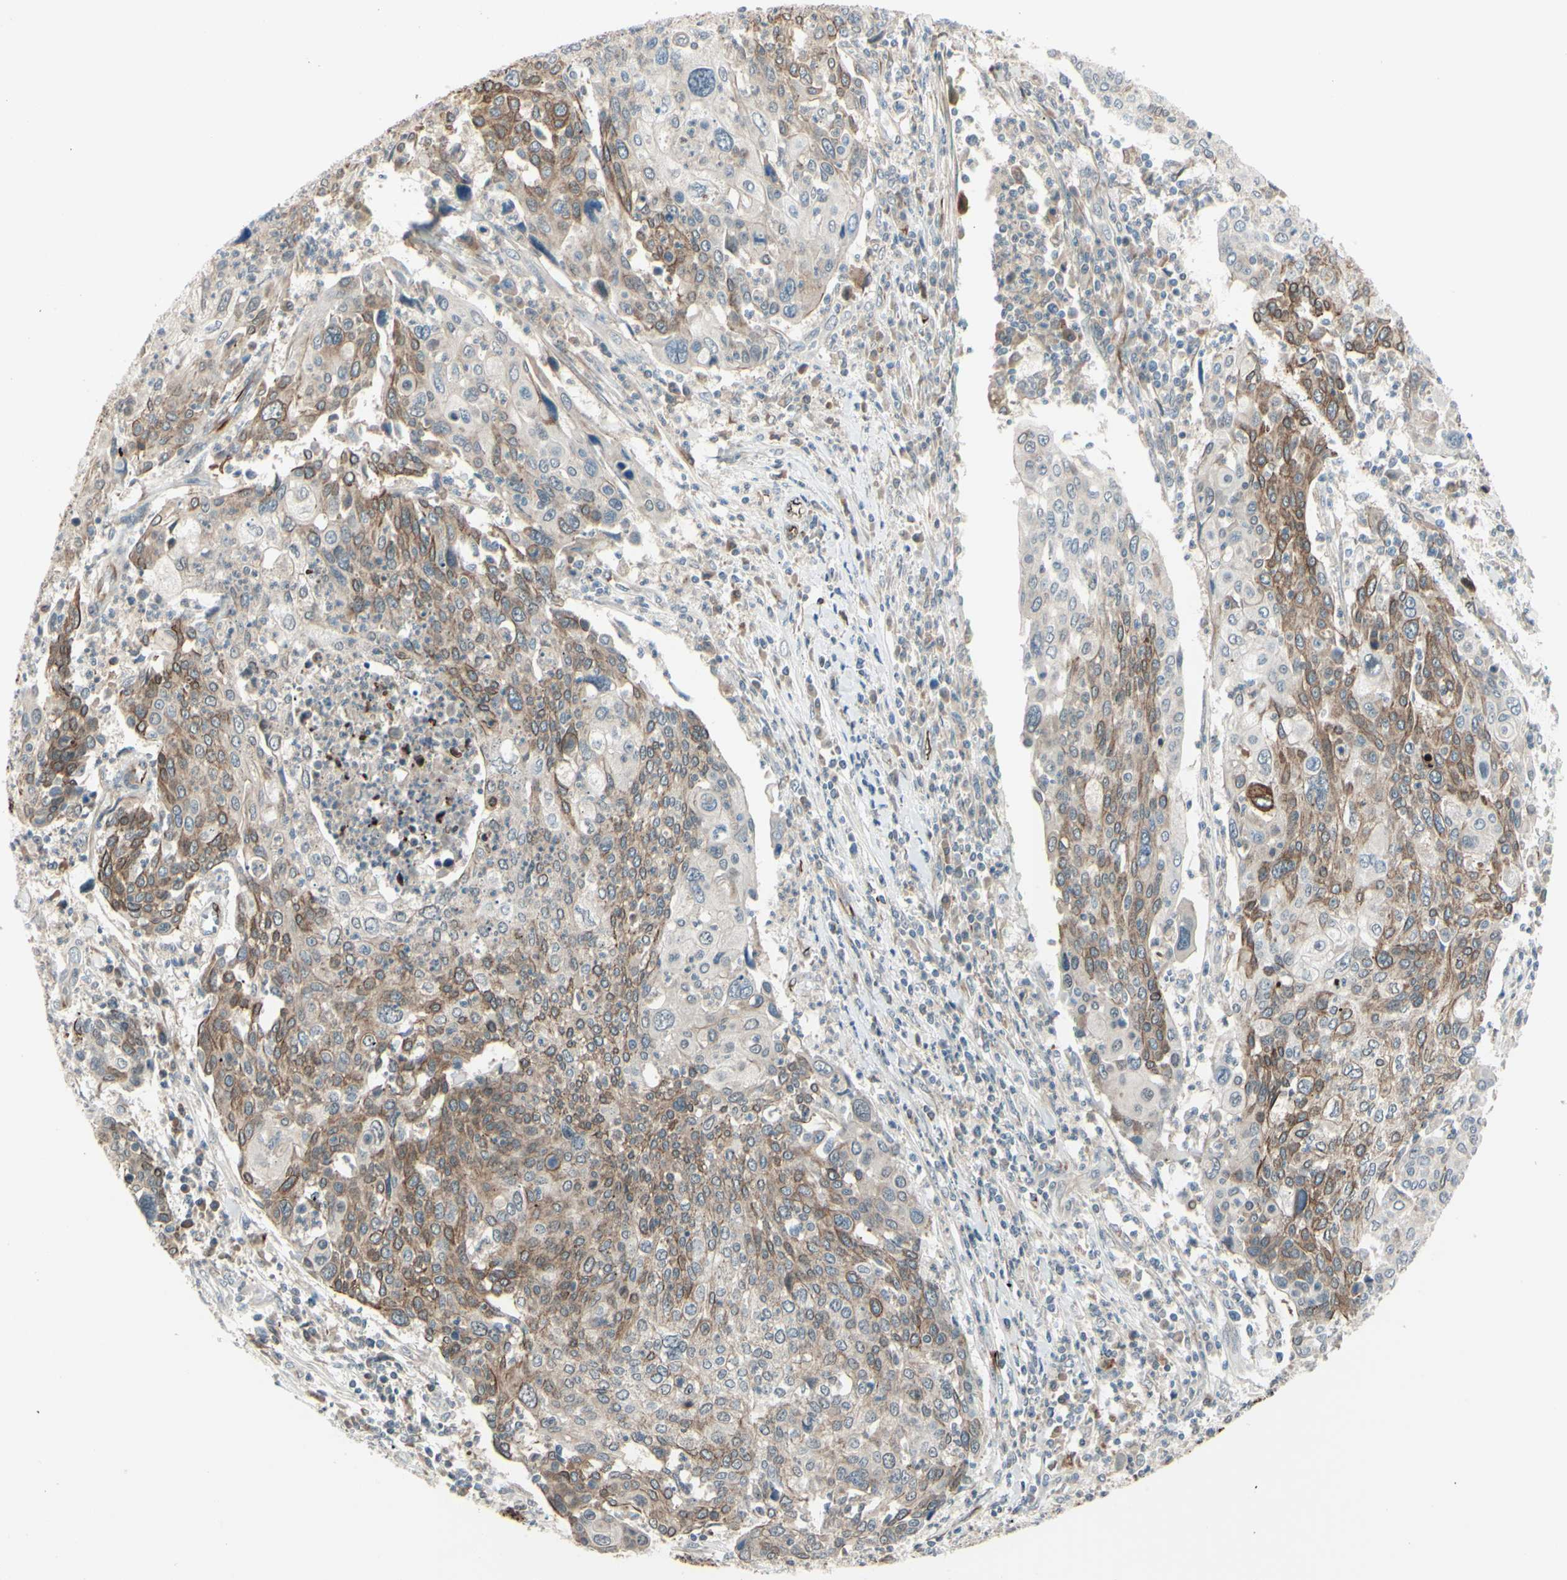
{"staining": {"intensity": "moderate", "quantity": "25%-75%", "location": "cytoplasmic/membranous"}, "tissue": "cervical cancer", "cell_type": "Tumor cells", "image_type": "cancer", "snomed": [{"axis": "morphology", "description": "Squamous cell carcinoma, NOS"}, {"axis": "topography", "description": "Cervix"}], "caption": "The immunohistochemical stain highlights moderate cytoplasmic/membranous expression in tumor cells of cervical cancer tissue. (DAB (3,3'-diaminobenzidine) = brown stain, brightfield microscopy at high magnification).", "gene": "FGFR2", "patient": {"sex": "female", "age": 40}}